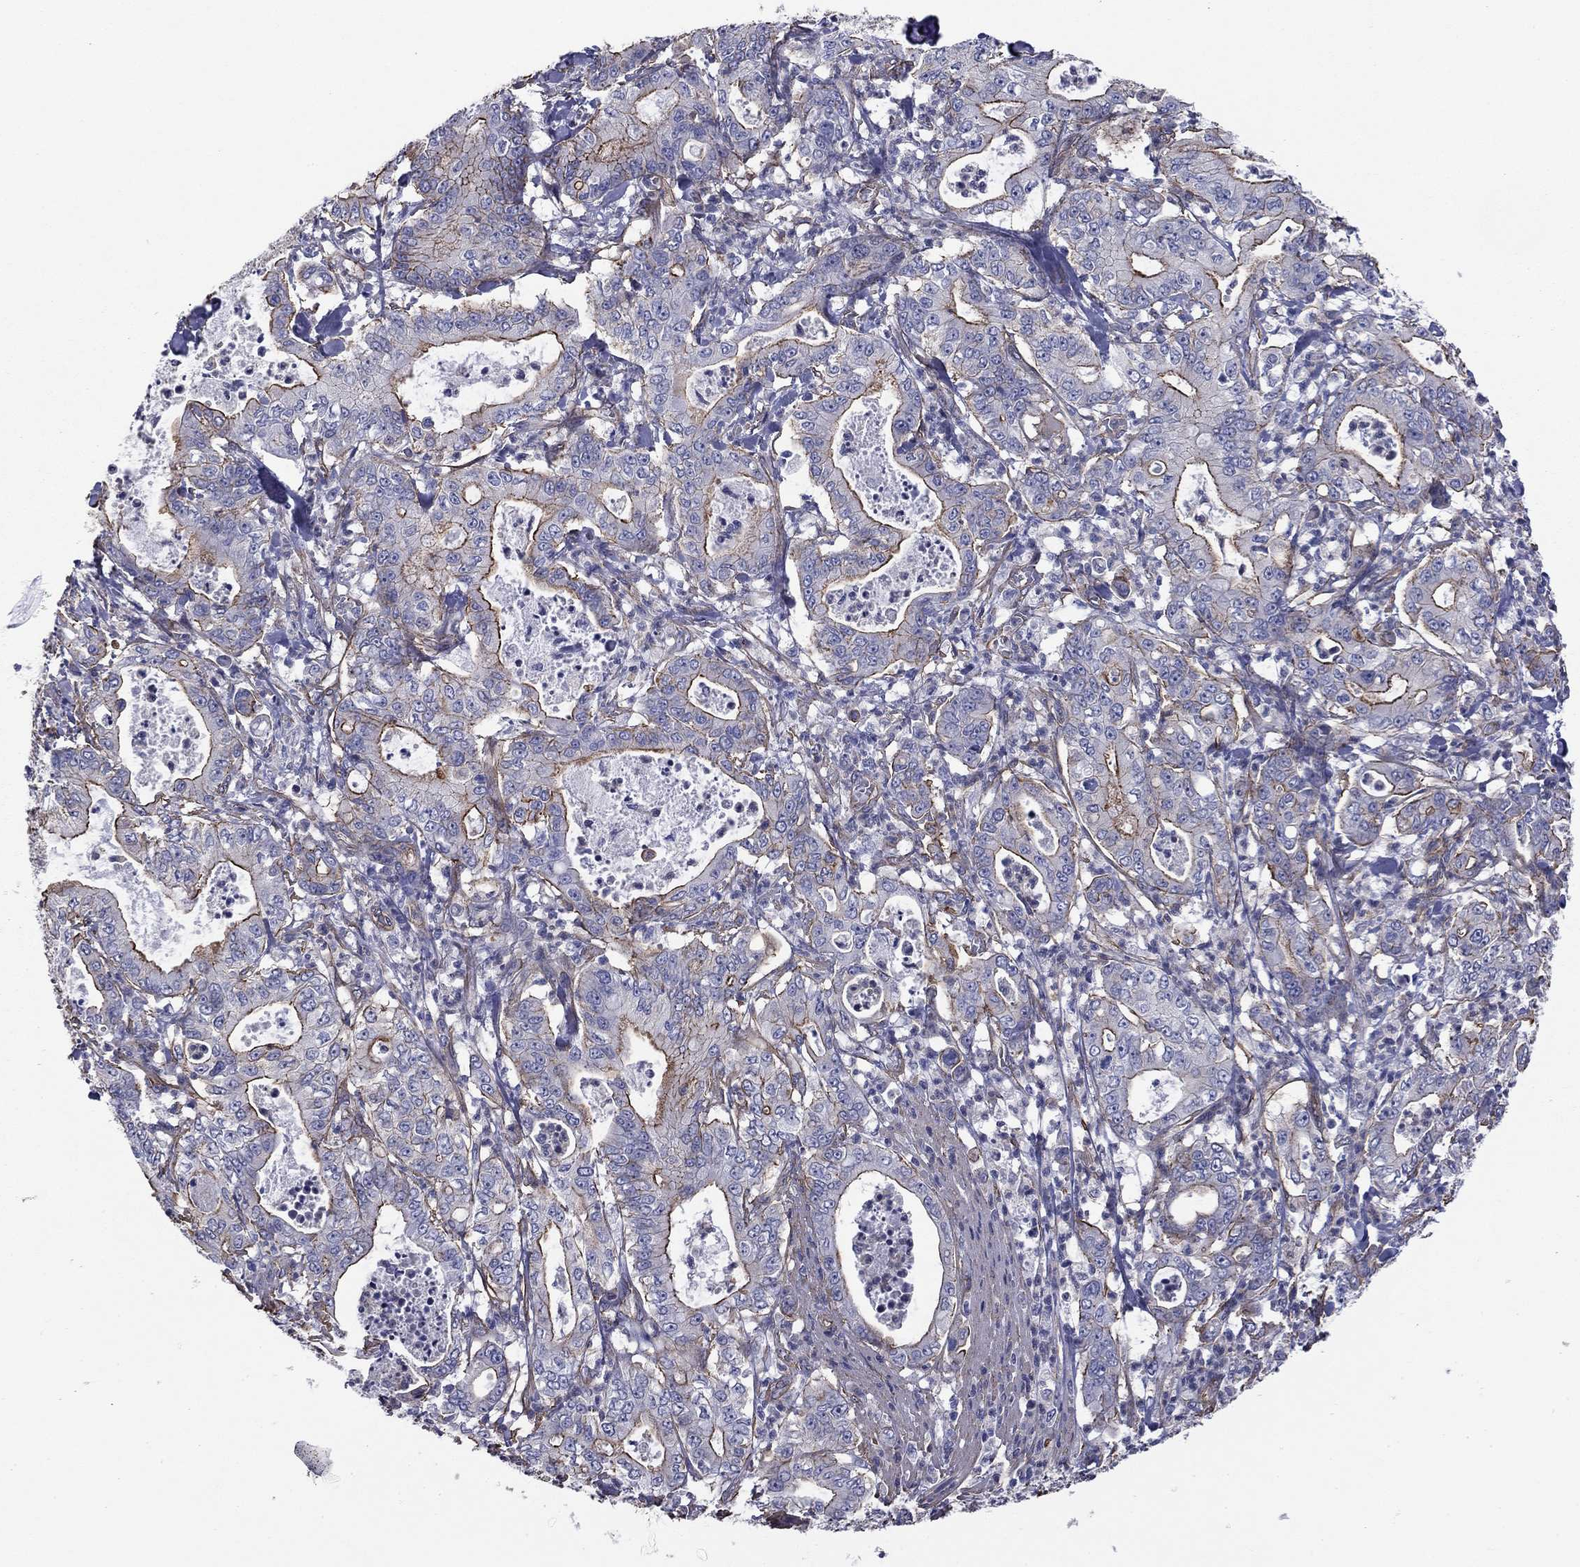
{"staining": {"intensity": "moderate", "quantity": "25%-75%", "location": "cytoplasmic/membranous"}, "tissue": "pancreatic cancer", "cell_type": "Tumor cells", "image_type": "cancer", "snomed": [{"axis": "morphology", "description": "Adenocarcinoma, NOS"}, {"axis": "topography", "description": "Pancreas"}], "caption": "Immunohistochemistry staining of pancreatic adenocarcinoma, which reveals medium levels of moderate cytoplasmic/membranous expression in about 25%-75% of tumor cells indicating moderate cytoplasmic/membranous protein staining. The staining was performed using DAB (3,3'-diaminobenzidine) (brown) for protein detection and nuclei were counterstained in hematoxylin (blue).", "gene": "TCHH", "patient": {"sex": "male", "age": 71}}